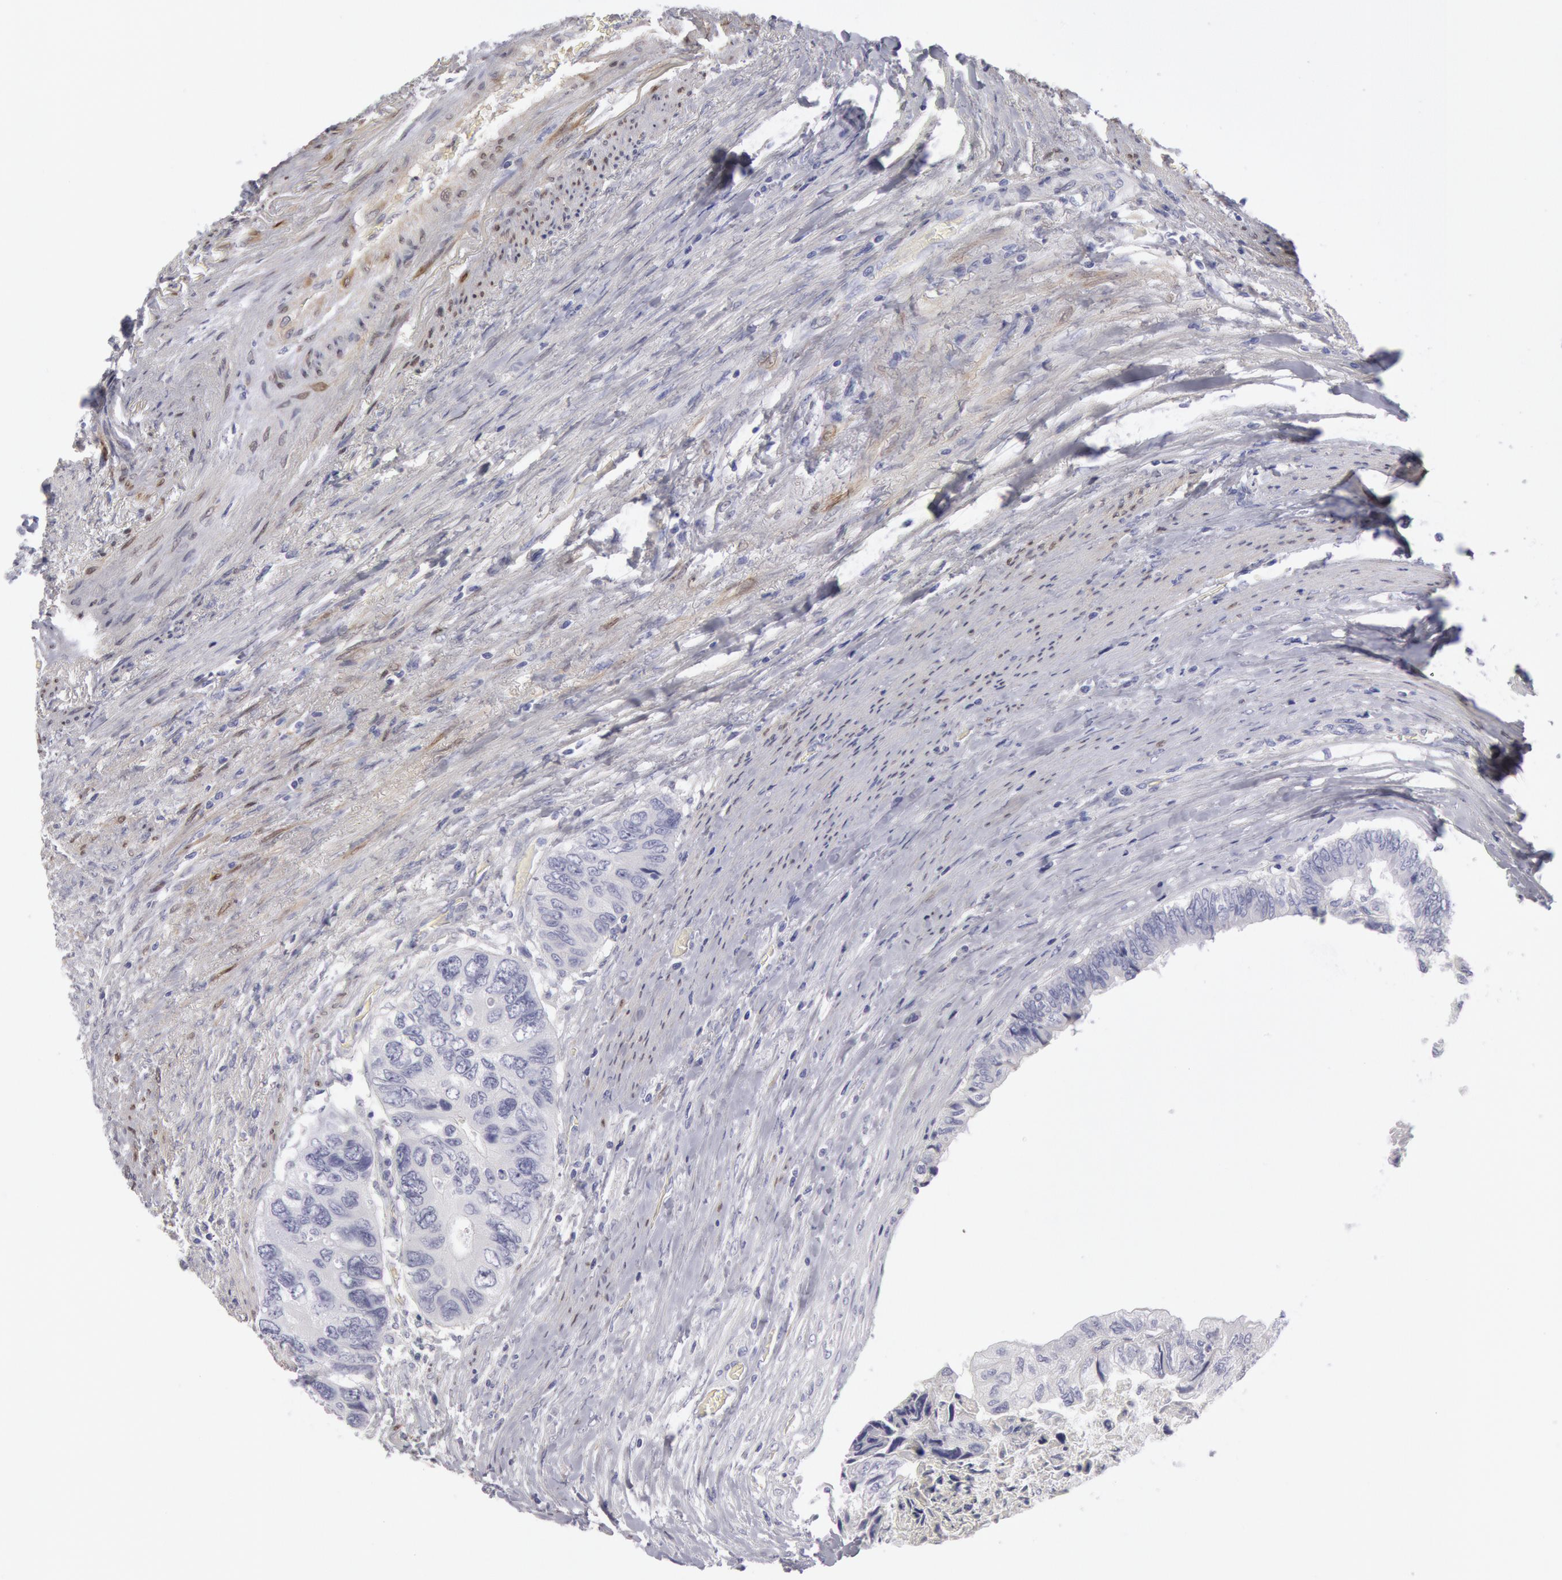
{"staining": {"intensity": "negative", "quantity": "none", "location": "none"}, "tissue": "colorectal cancer", "cell_type": "Tumor cells", "image_type": "cancer", "snomed": [{"axis": "morphology", "description": "Adenocarcinoma, NOS"}, {"axis": "topography", "description": "Rectum"}], "caption": "This is an IHC photomicrograph of adenocarcinoma (colorectal). There is no expression in tumor cells.", "gene": "FHL1", "patient": {"sex": "female", "age": 82}}